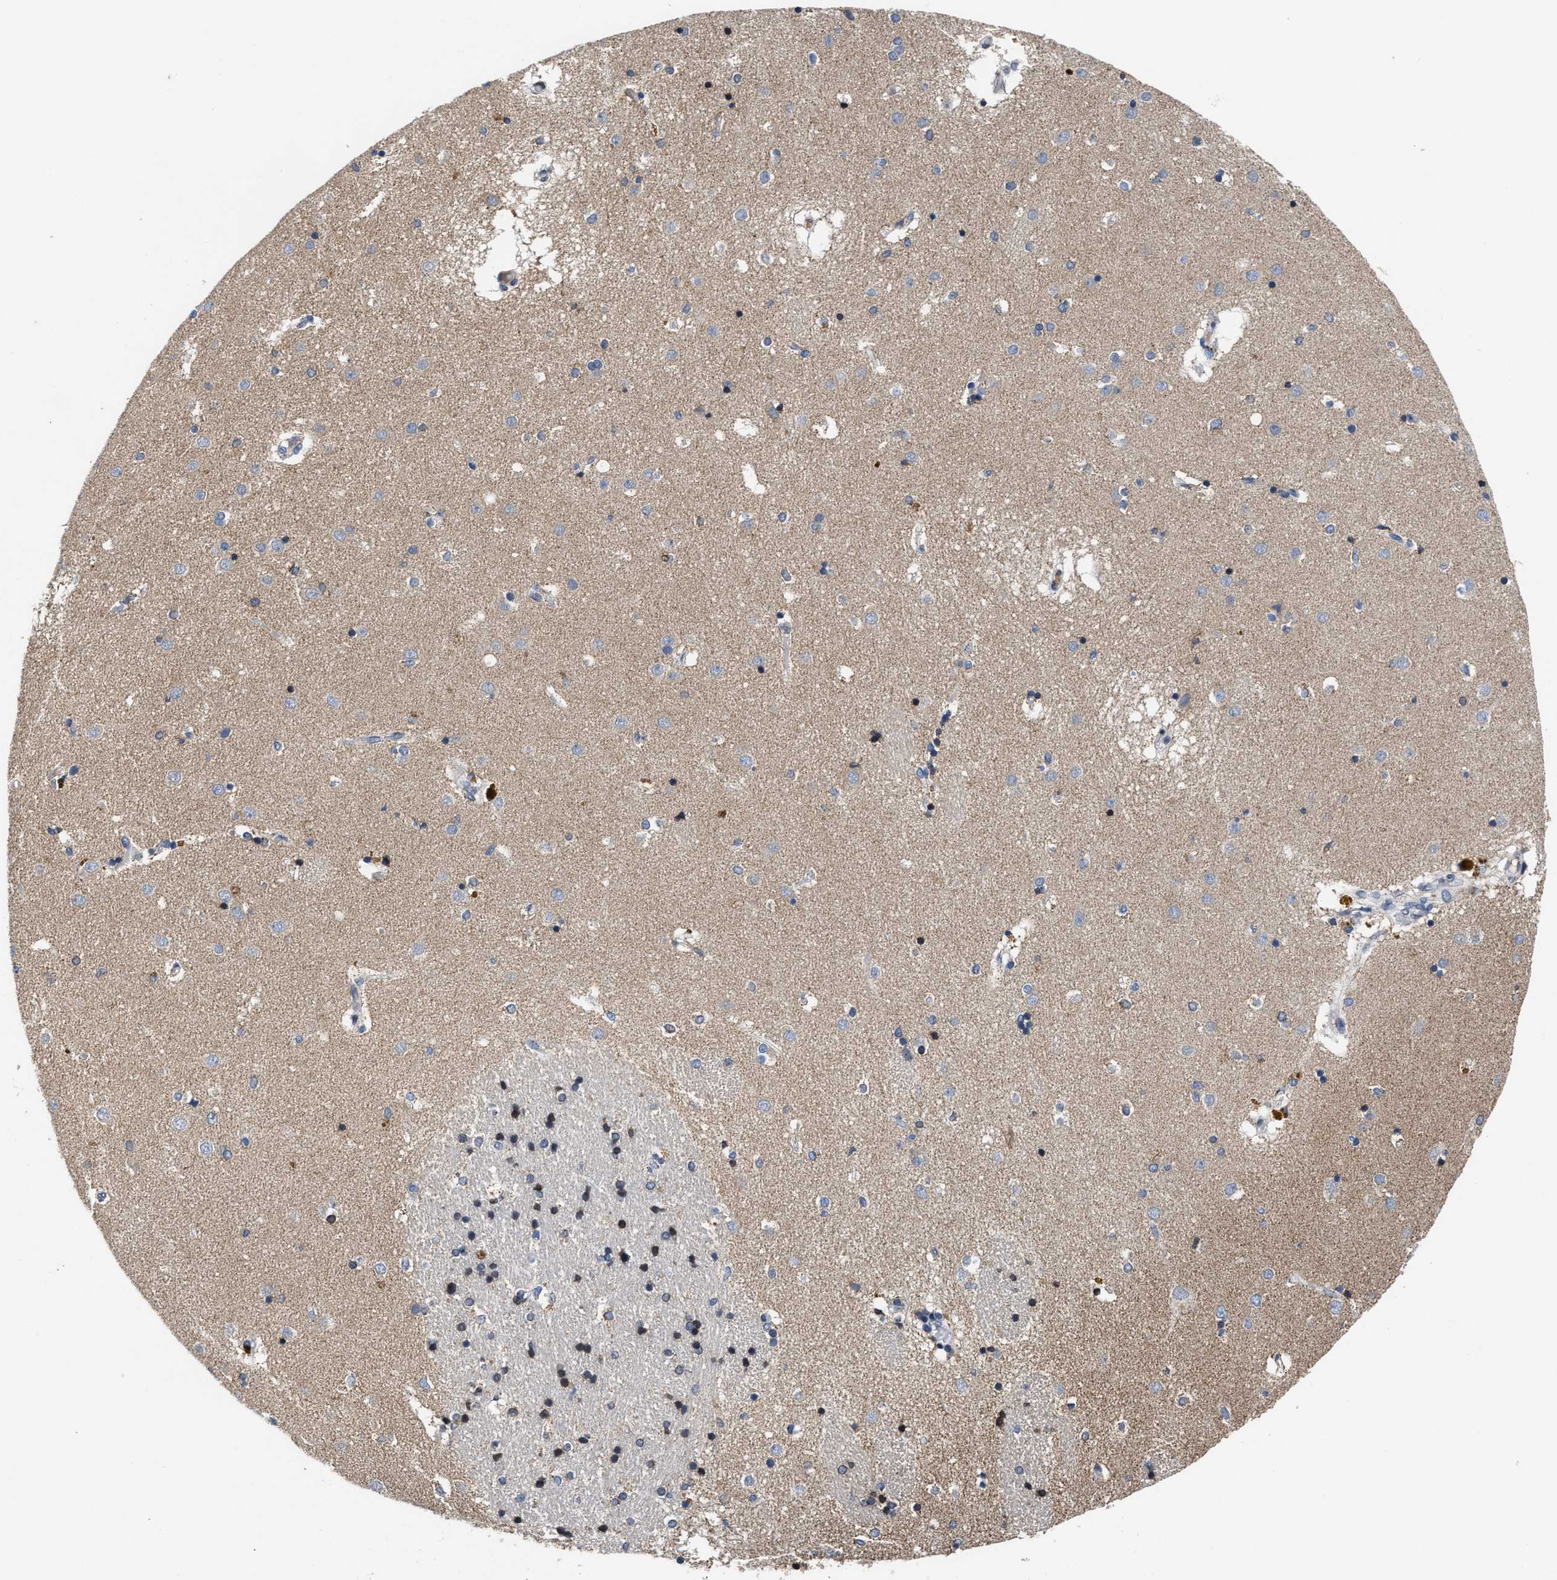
{"staining": {"intensity": "weak", "quantity": "<25%", "location": "cytoplasmic/membranous"}, "tissue": "caudate", "cell_type": "Glial cells", "image_type": "normal", "snomed": [{"axis": "morphology", "description": "Normal tissue, NOS"}, {"axis": "topography", "description": "Lateral ventricle wall"}], "caption": "This is an immunohistochemistry histopathology image of unremarkable caudate. There is no staining in glial cells.", "gene": "CACNA1D", "patient": {"sex": "male", "age": 70}}